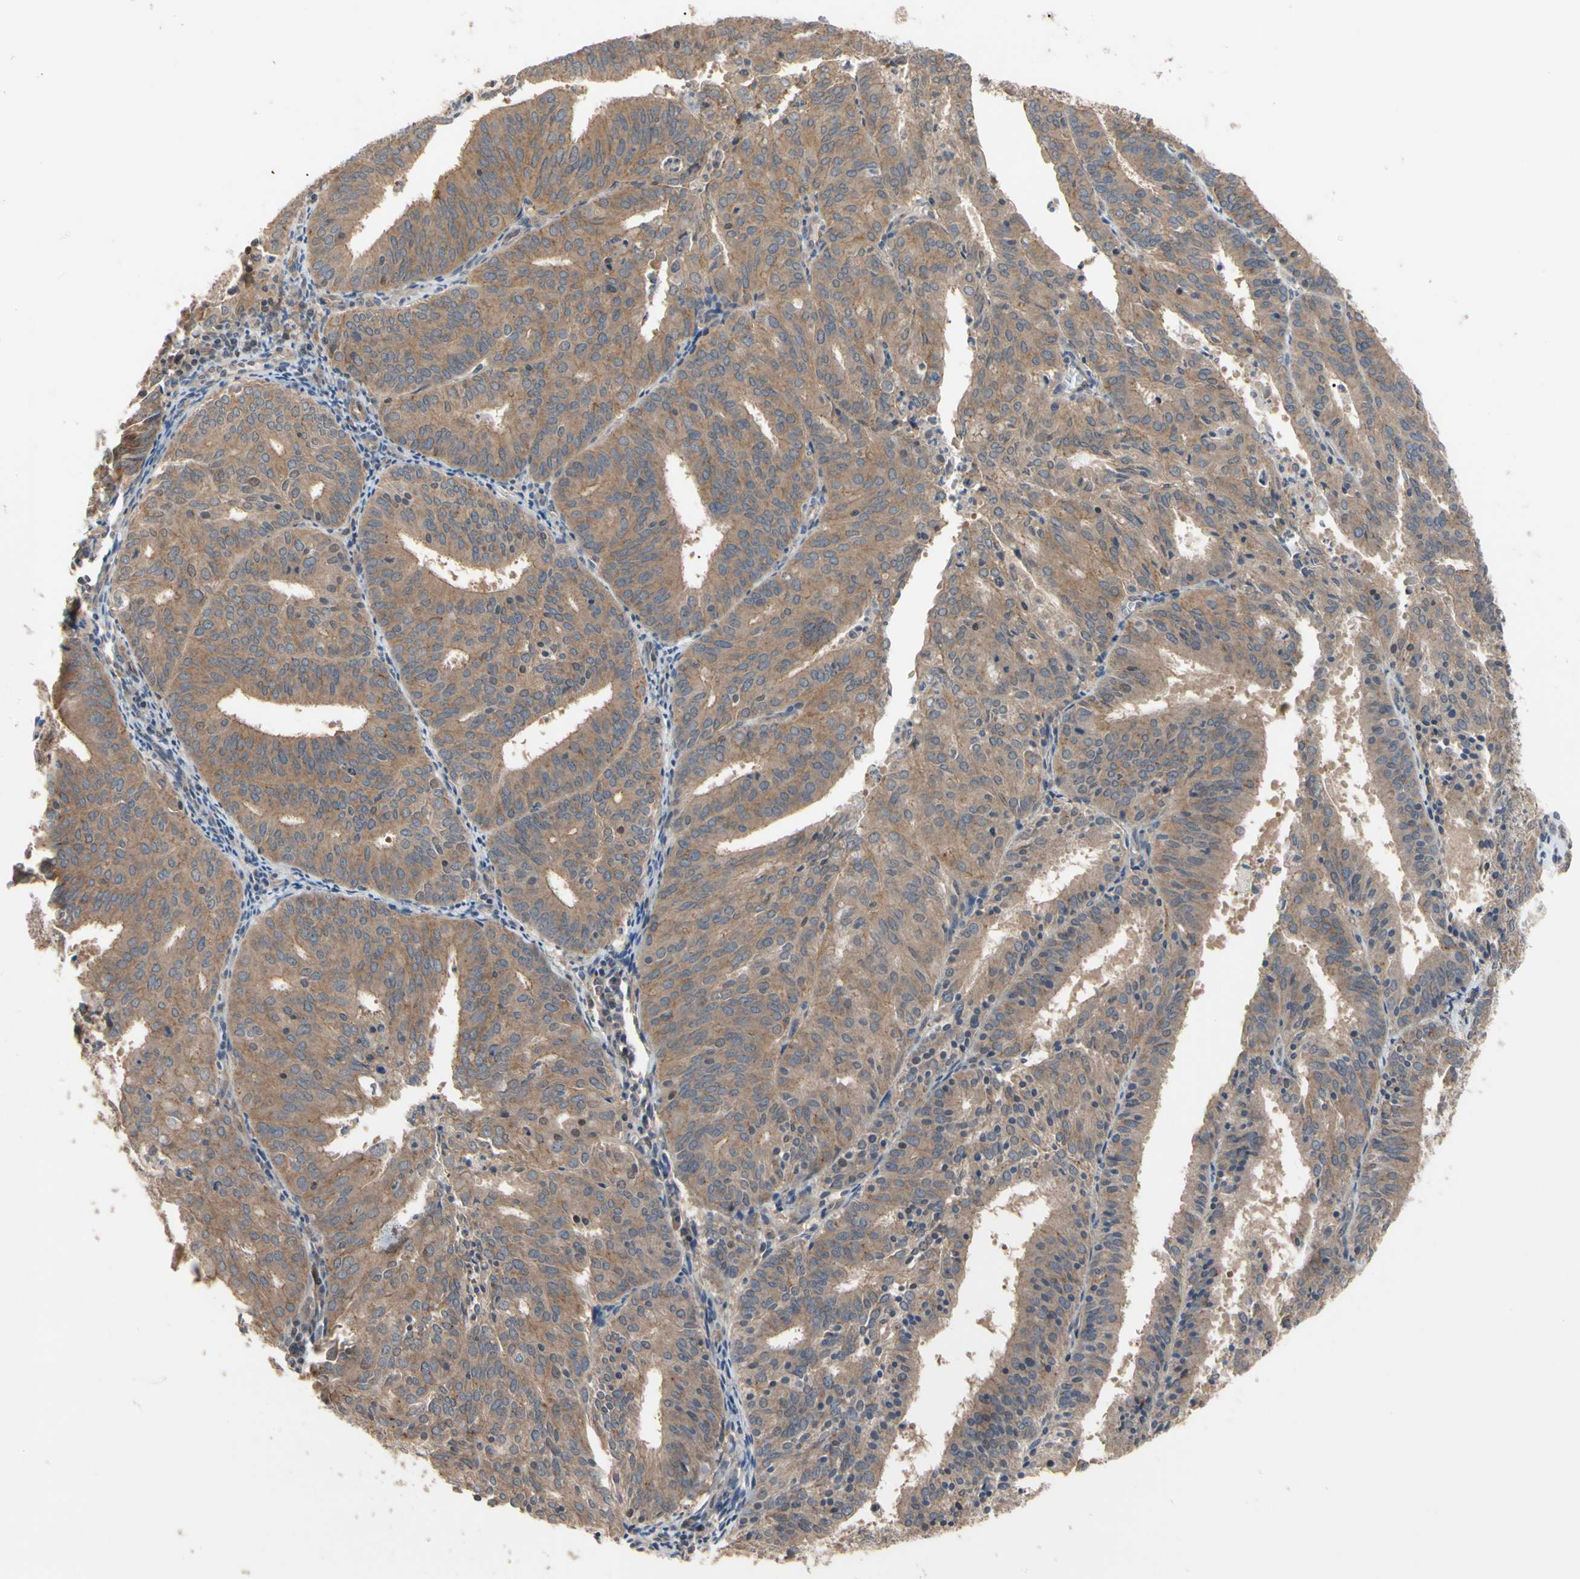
{"staining": {"intensity": "moderate", "quantity": ">75%", "location": "cytoplasmic/membranous"}, "tissue": "endometrial cancer", "cell_type": "Tumor cells", "image_type": "cancer", "snomed": [{"axis": "morphology", "description": "Adenocarcinoma, NOS"}, {"axis": "topography", "description": "Uterus"}], "caption": "Human adenocarcinoma (endometrial) stained with a protein marker shows moderate staining in tumor cells.", "gene": "DPP8", "patient": {"sex": "female", "age": 60}}